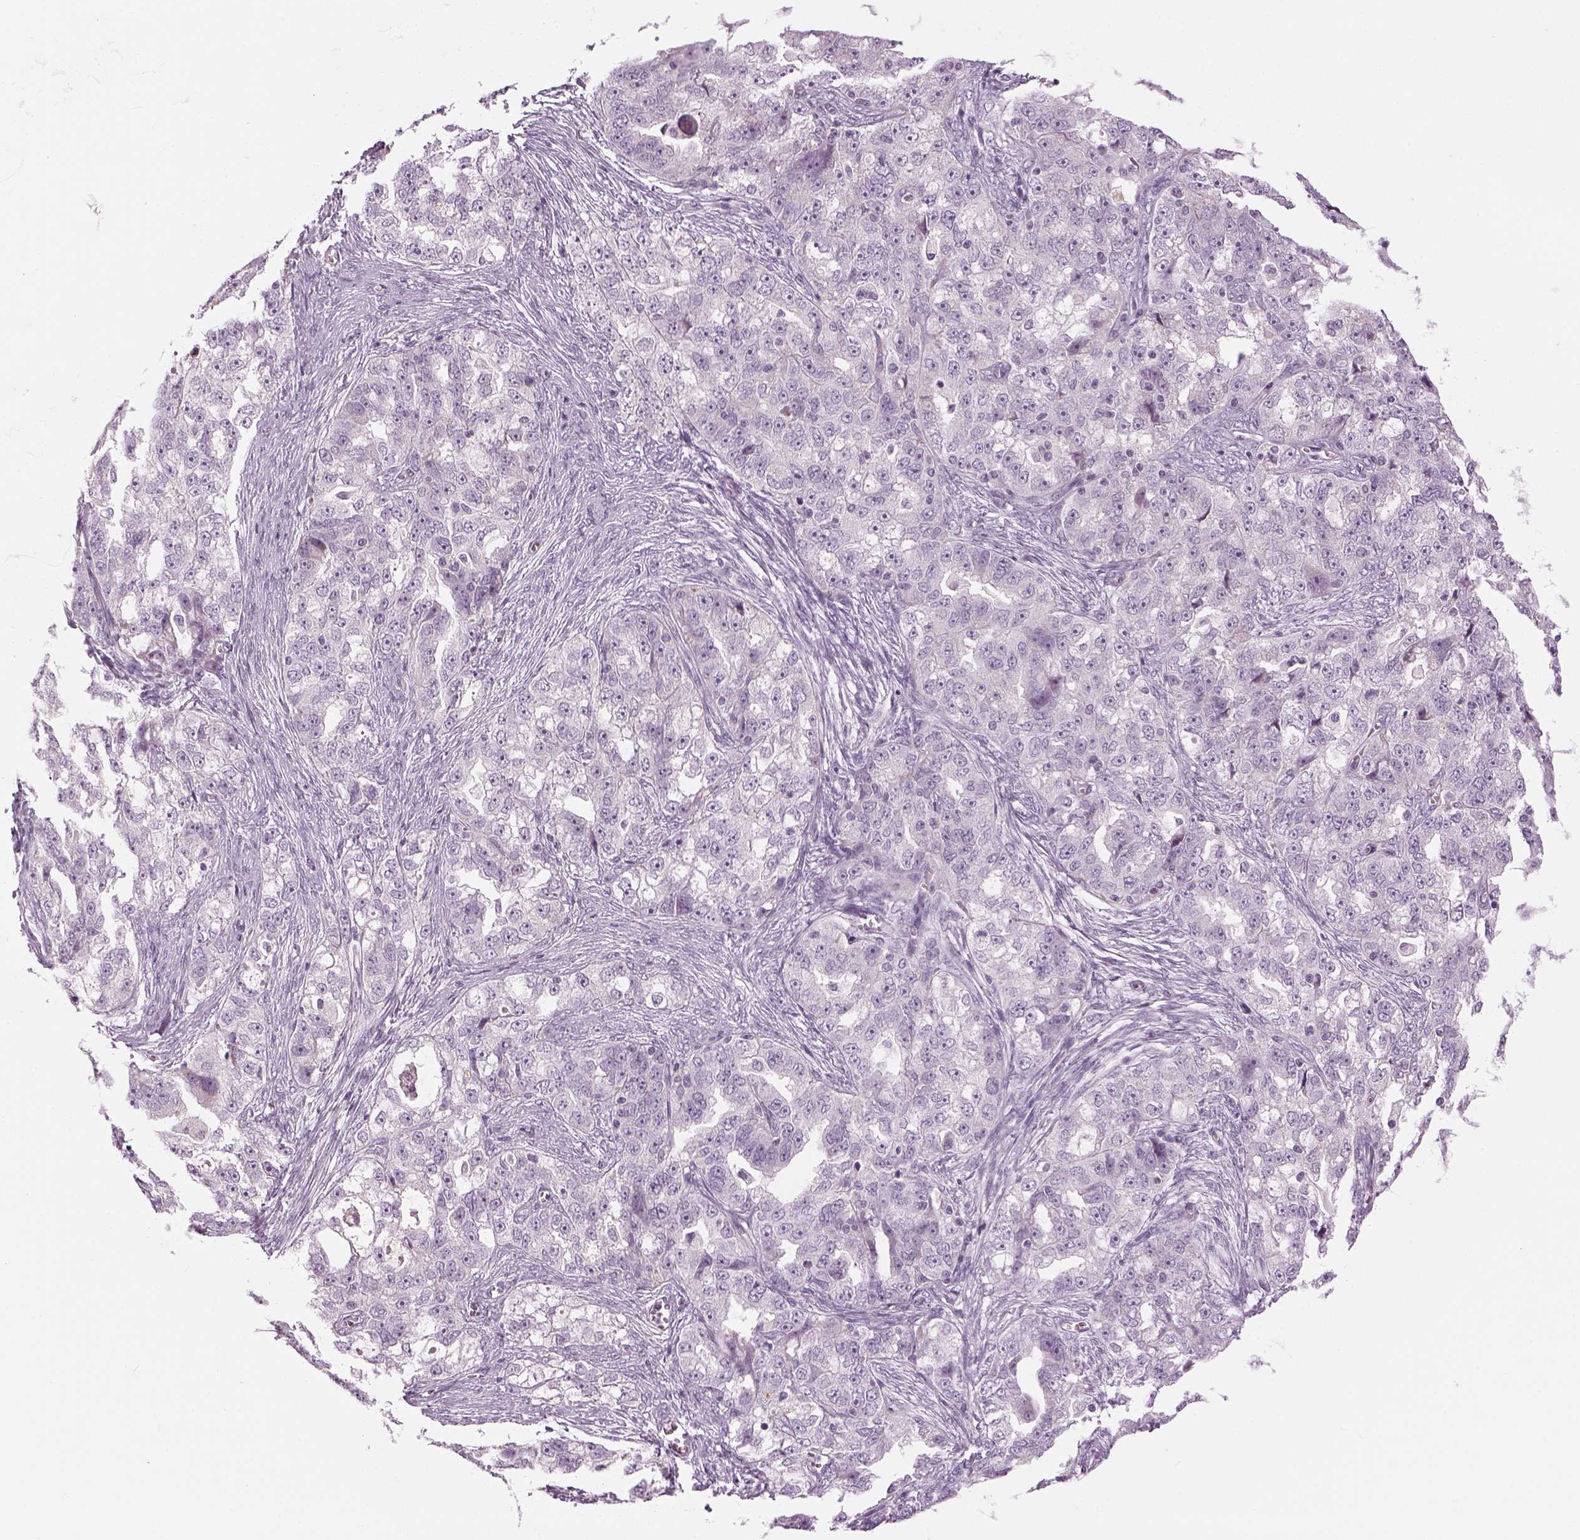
{"staining": {"intensity": "negative", "quantity": "none", "location": "none"}, "tissue": "ovarian cancer", "cell_type": "Tumor cells", "image_type": "cancer", "snomed": [{"axis": "morphology", "description": "Cystadenocarcinoma, serous, NOS"}, {"axis": "topography", "description": "Ovary"}], "caption": "Image shows no protein positivity in tumor cells of serous cystadenocarcinoma (ovarian) tissue.", "gene": "LRRIQ3", "patient": {"sex": "female", "age": 51}}